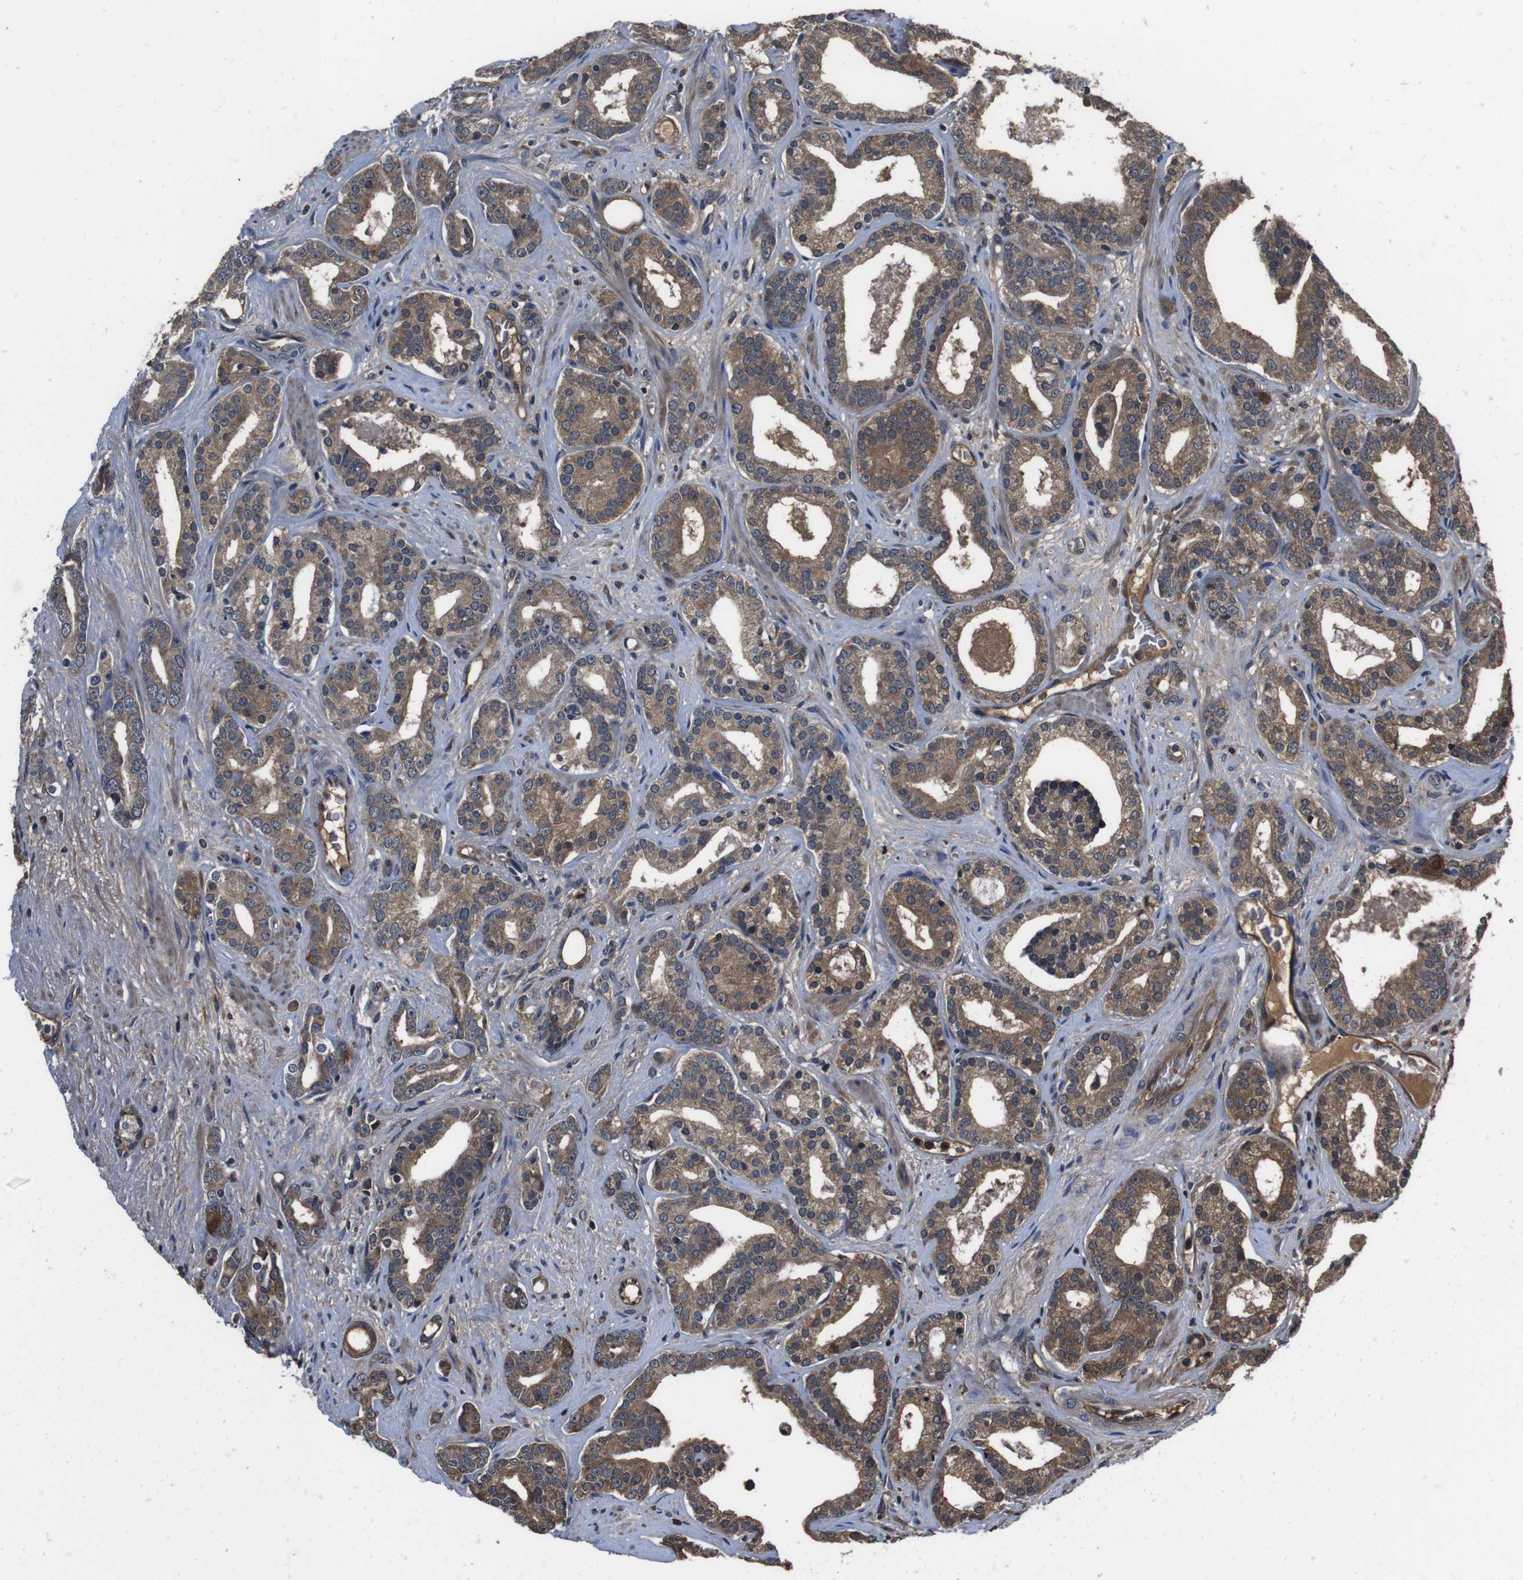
{"staining": {"intensity": "moderate", "quantity": ">75%", "location": "cytoplasmic/membranous"}, "tissue": "prostate cancer", "cell_type": "Tumor cells", "image_type": "cancer", "snomed": [{"axis": "morphology", "description": "Adenocarcinoma, Low grade"}, {"axis": "topography", "description": "Prostate"}], "caption": "Brown immunohistochemical staining in human prostate low-grade adenocarcinoma reveals moderate cytoplasmic/membranous expression in approximately >75% of tumor cells.", "gene": "CXCL11", "patient": {"sex": "male", "age": 63}}